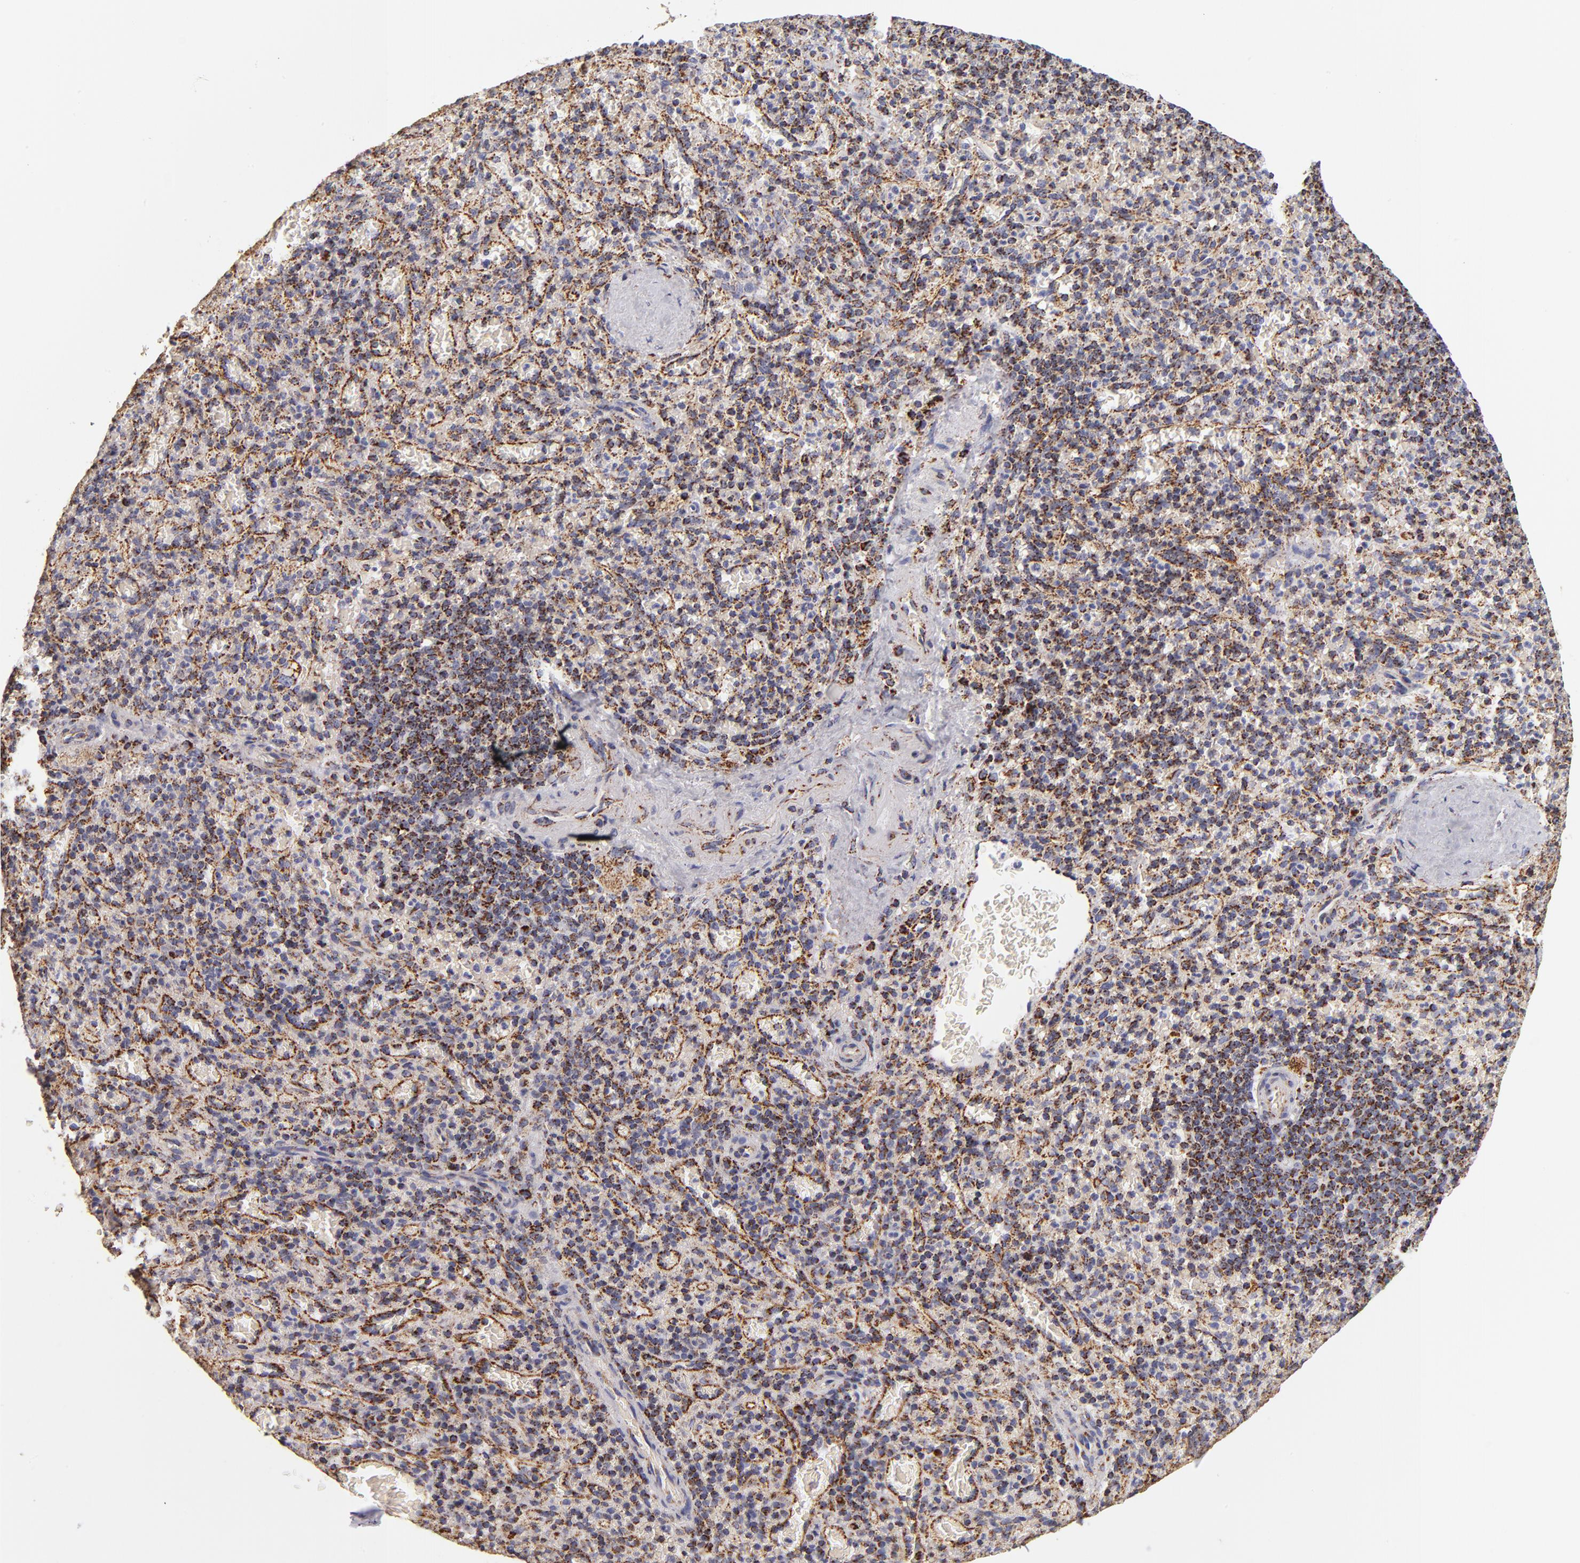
{"staining": {"intensity": "strong", "quantity": "25%-75%", "location": "cytoplasmic/membranous"}, "tissue": "spleen", "cell_type": "Cells in red pulp", "image_type": "normal", "snomed": [{"axis": "morphology", "description": "Normal tissue, NOS"}, {"axis": "topography", "description": "Spleen"}], "caption": "Strong cytoplasmic/membranous expression is appreciated in approximately 25%-75% of cells in red pulp in benign spleen.", "gene": "ECHS1", "patient": {"sex": "female", "age": 50}}